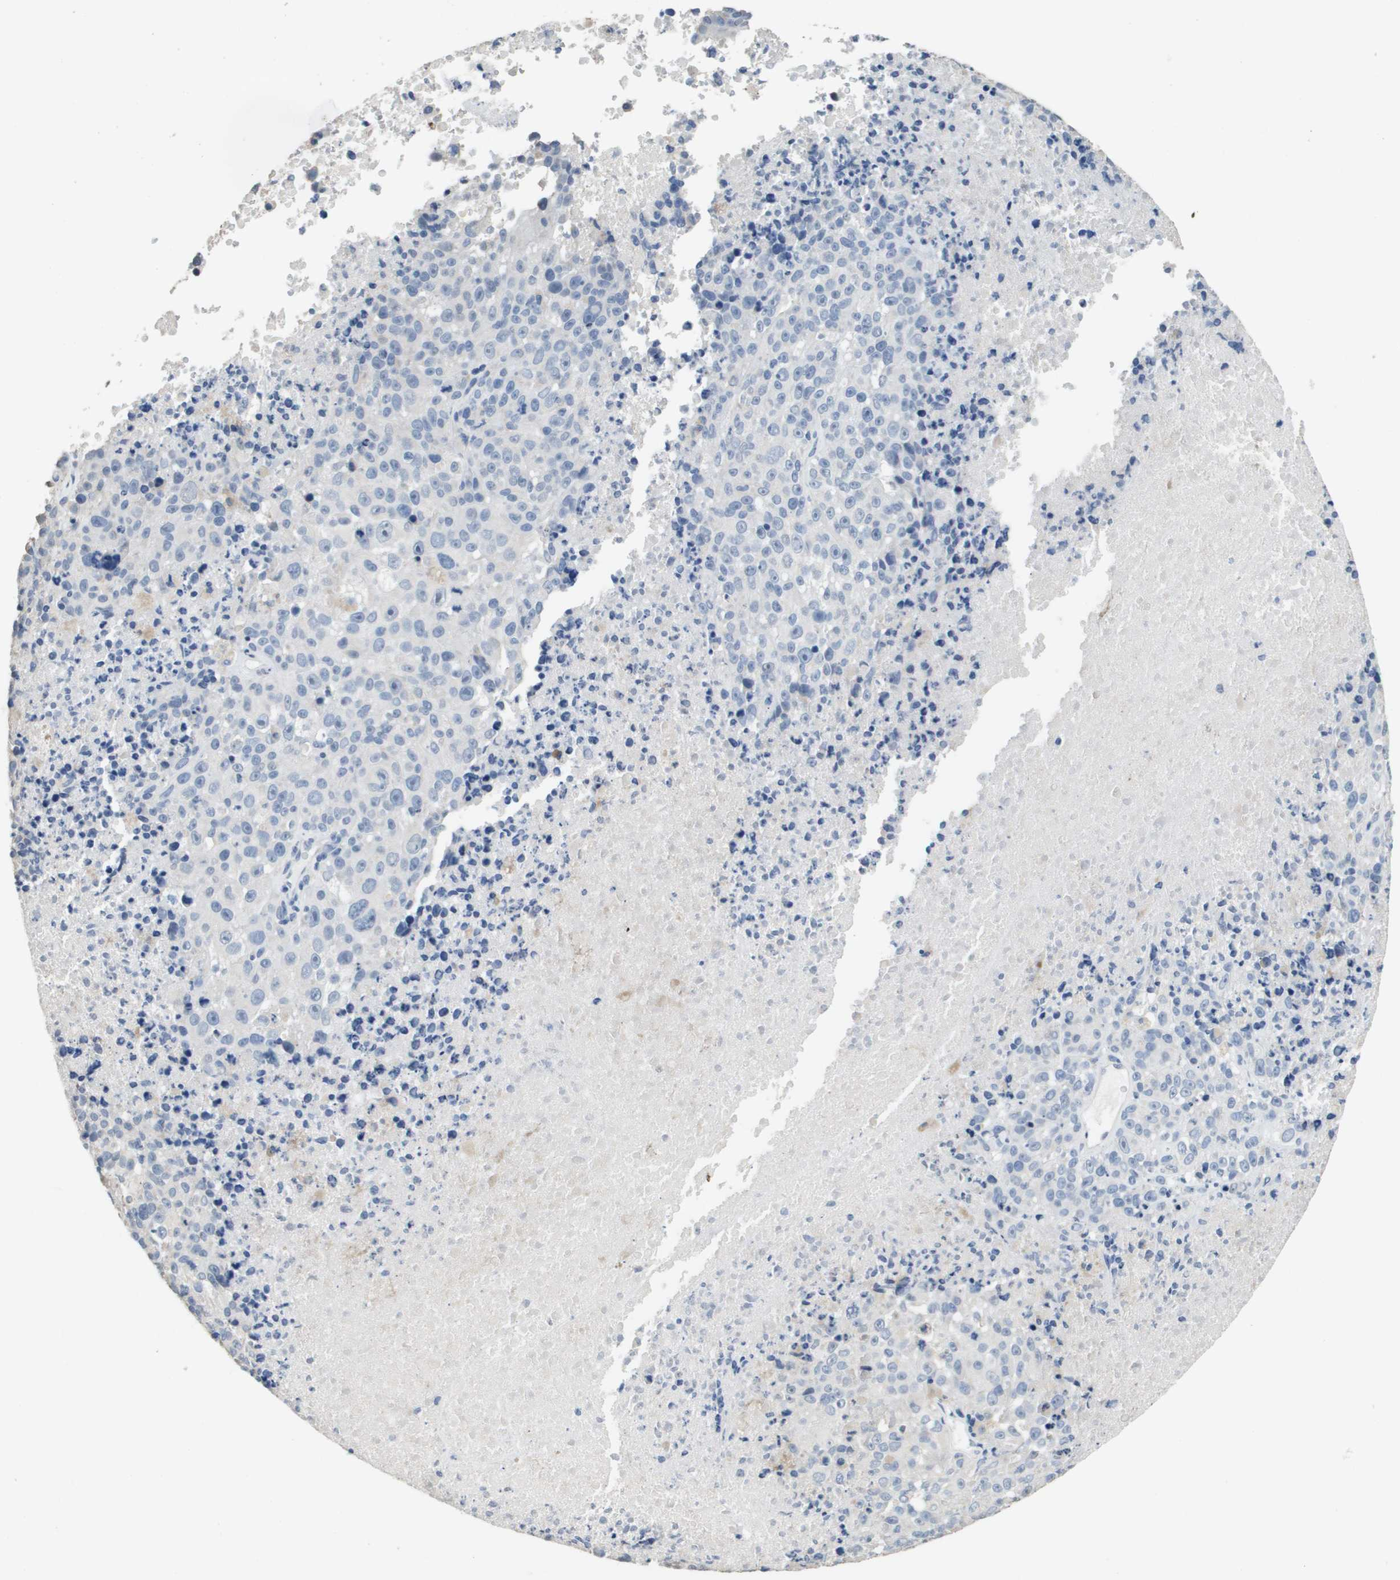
{"staining": {"intensity": "negative", "quantity": "none", "location": "none"}, "tissue": "melanoma", "cell_type": "Tumor cells", "image_type": "cancer", "snomed": [{"axis": "morphology", "description": "Malignant melanoma, Metastatic site"}, {"axis": "topography", "description": "Cerebral cortex"}], "caption": "This is a micrograph of IHC staining of melanoma, which shows no expression in tumor cells.", "gene": "MT3", "patient": {"sex": "female", "age": 52}}